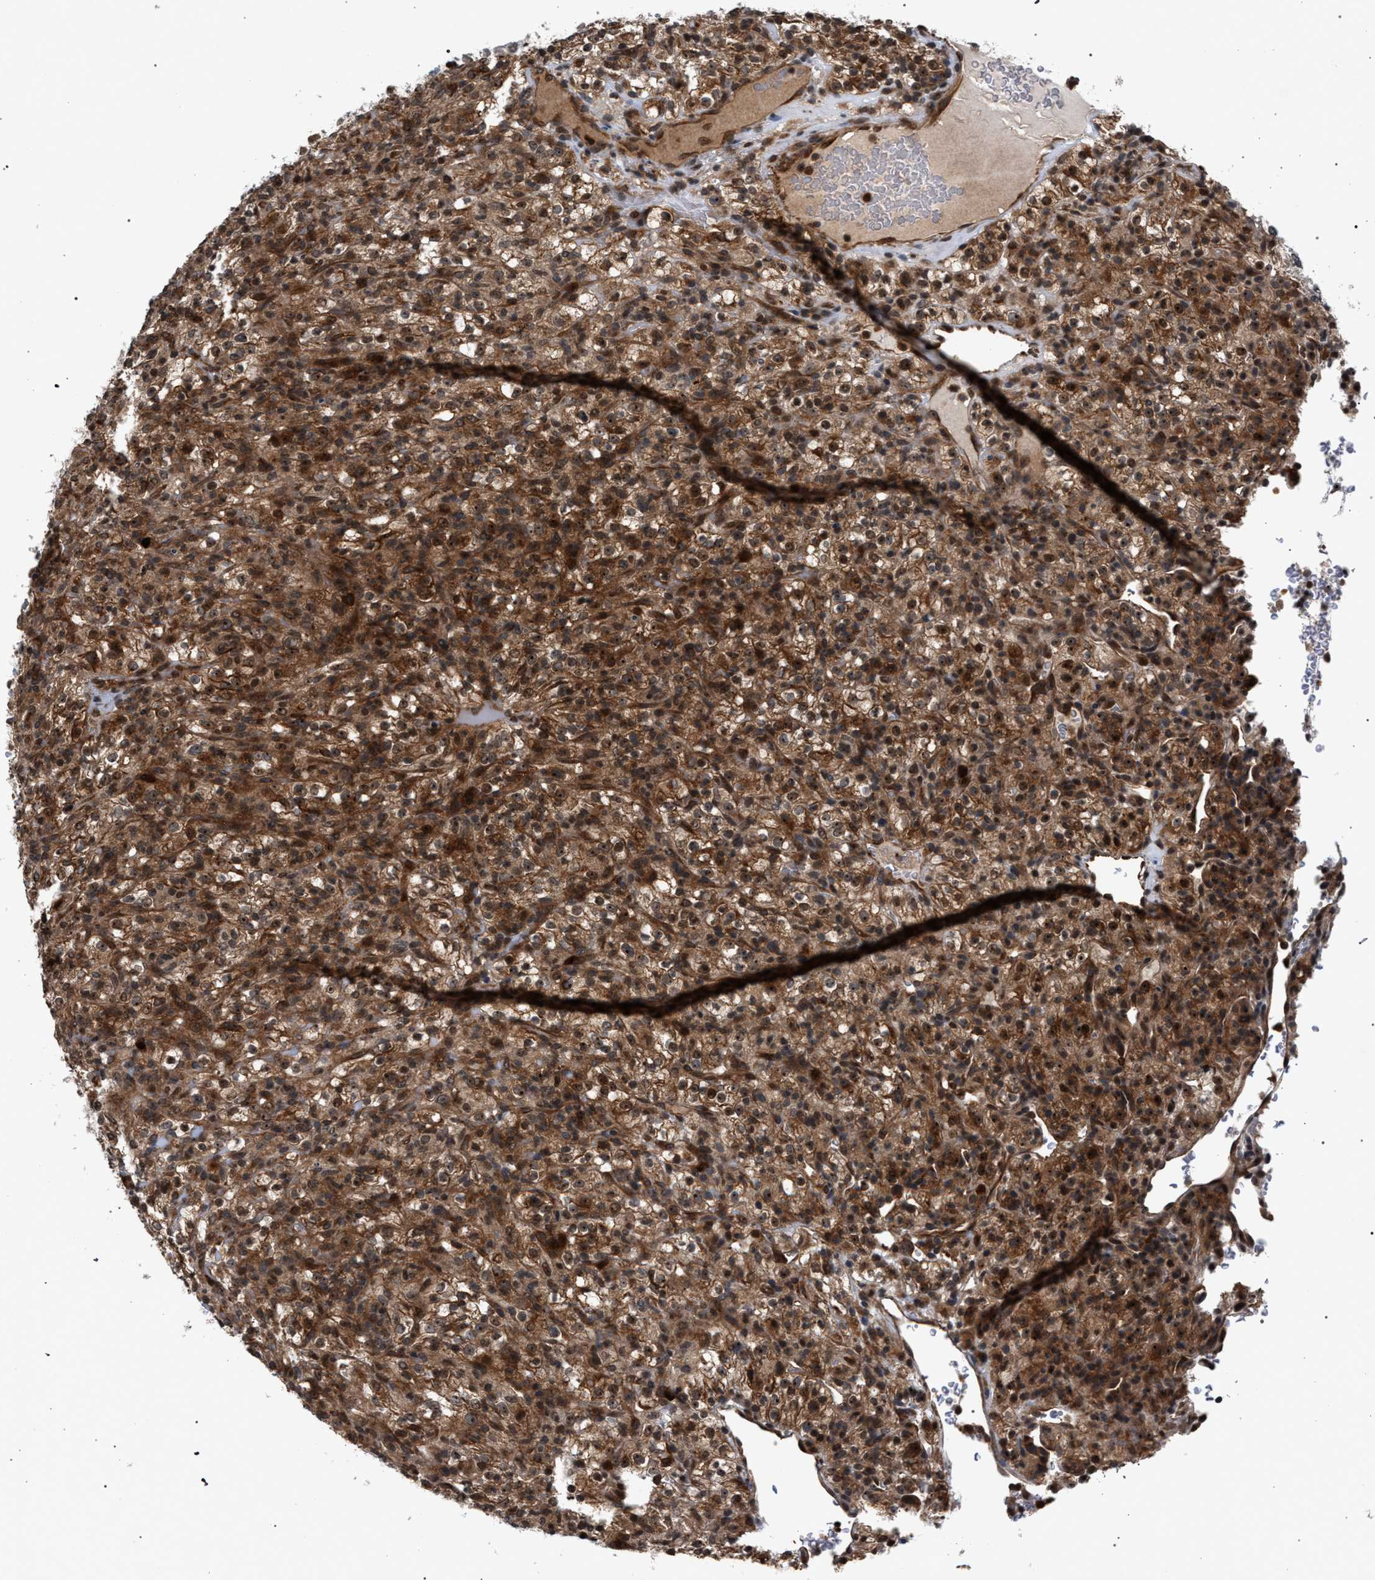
{"staining": {"intensity": "moderate", "quantity": ">75%", "location": "cytoplasmic/membranous"}, "tissue": "renal cancer", "cell_type": "Tumor cells", "image_type": "cancer", "snomed": [{"axis": "morphology", "description": "Normal tissue, NOS"}, {"axis": "morphology", "description": "Adenocarcinoma, NOS"}, {"axis": "topography", "description": "Kidney"}], "caption": "Moderate cytoplasmic/membranous positivity is seen in approximately >75% of tumor cells in renal cancer (adenocarcinoma).", "gene": "IRAK4", "patient": {"sex": "female", "age": 72}}